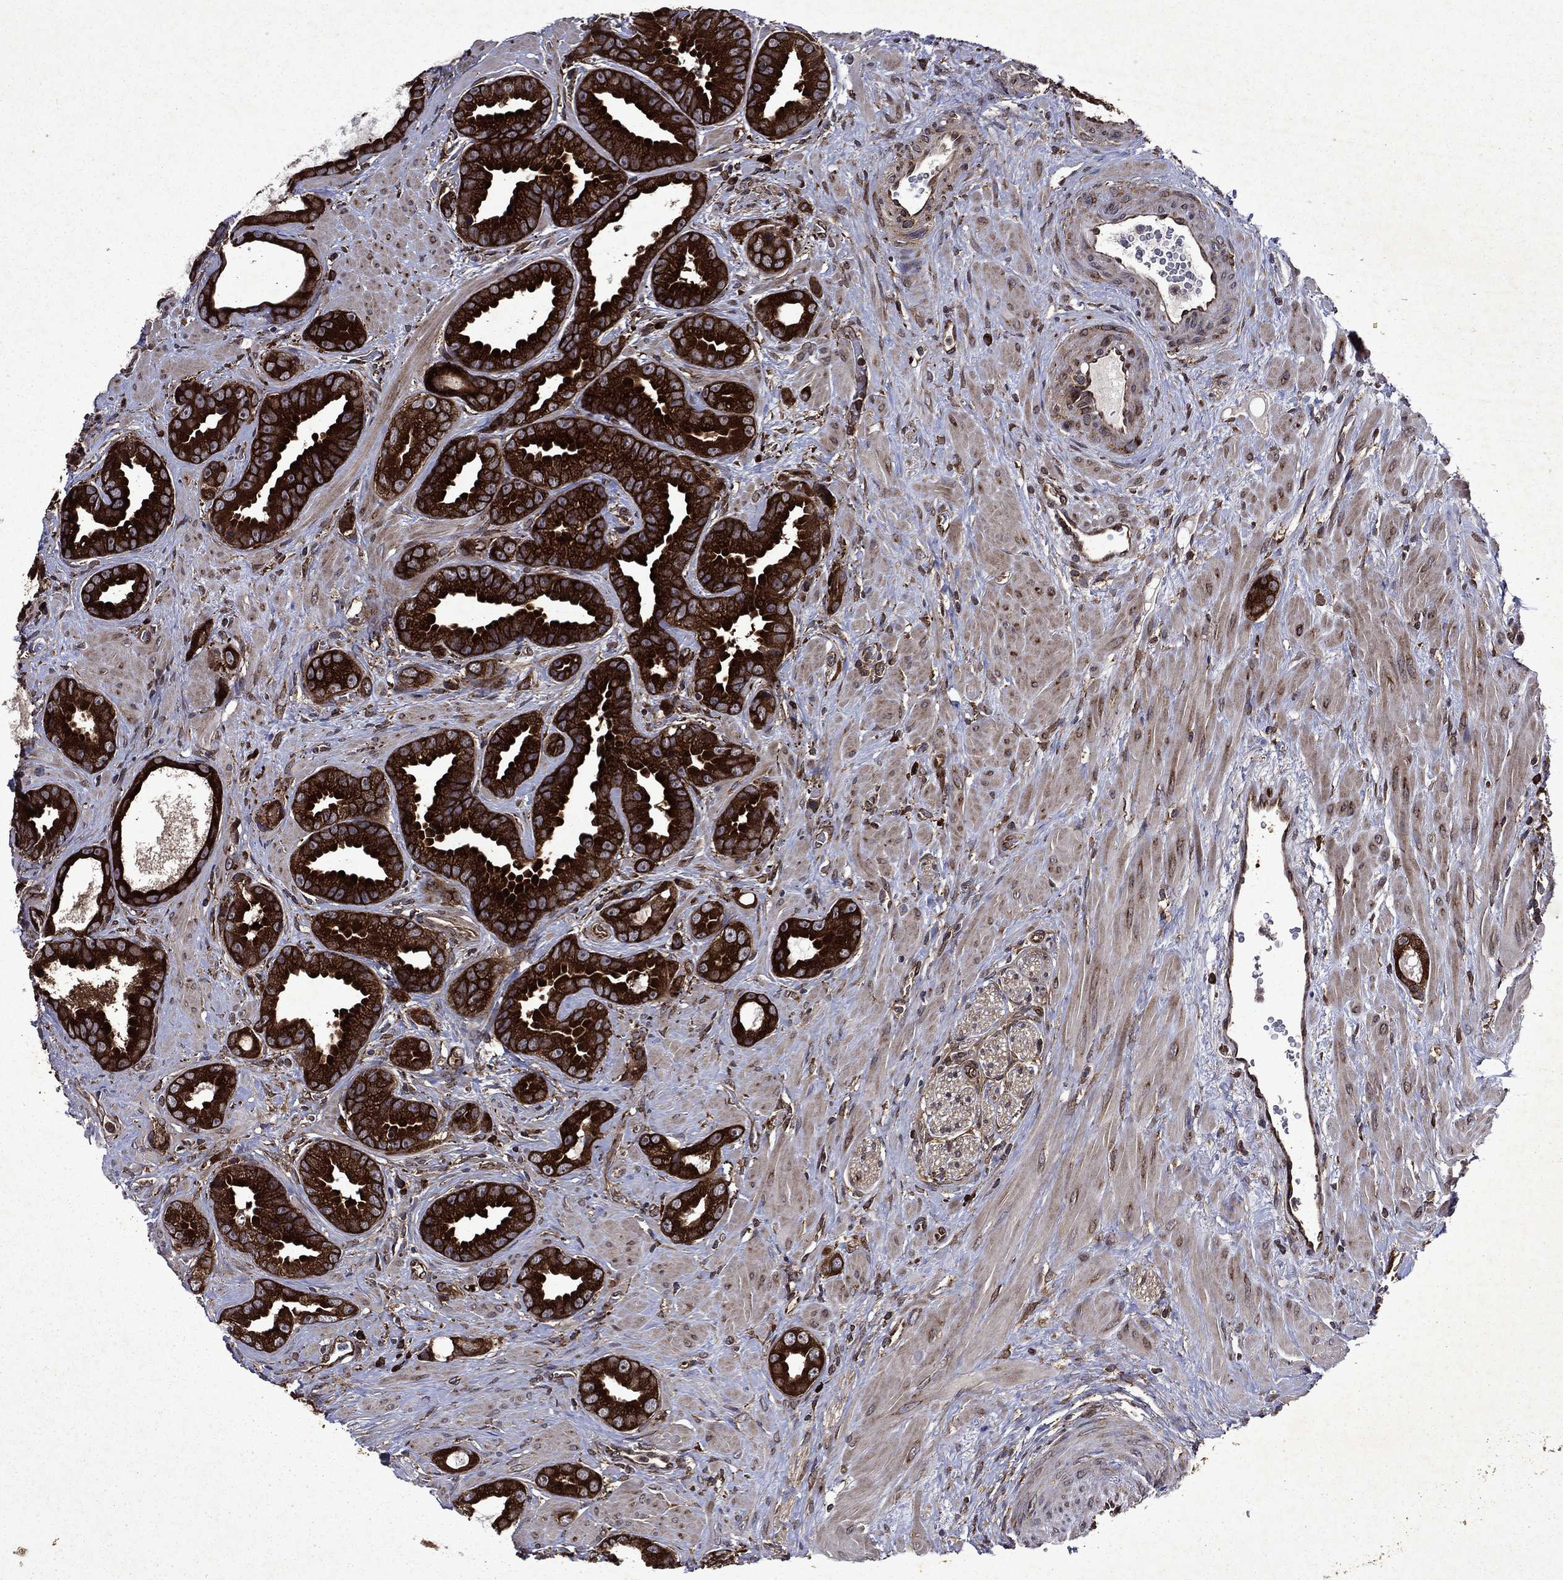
{"staining": {"intensity": "strong", "quantity": ">75%", "location": "cytoplasmic/membranous"}, "tissue": "prostate cancer", "cell_type": "Tumor cells", "image_type": "cancer", "snomed": [{"axis": "morphology", "description": "Adenocarcinoma, Low grade"}, {"axis": "topography", "description": "Prostate"}], "caption": "The immunohistochemical stain labels strong cytoplasmic/membranous expression in tumor cells of low-grade adenocarcinoma (prostate) tissue.", "gene": "EIF2B4", "patient": {"sex": "male", "age": 68}}